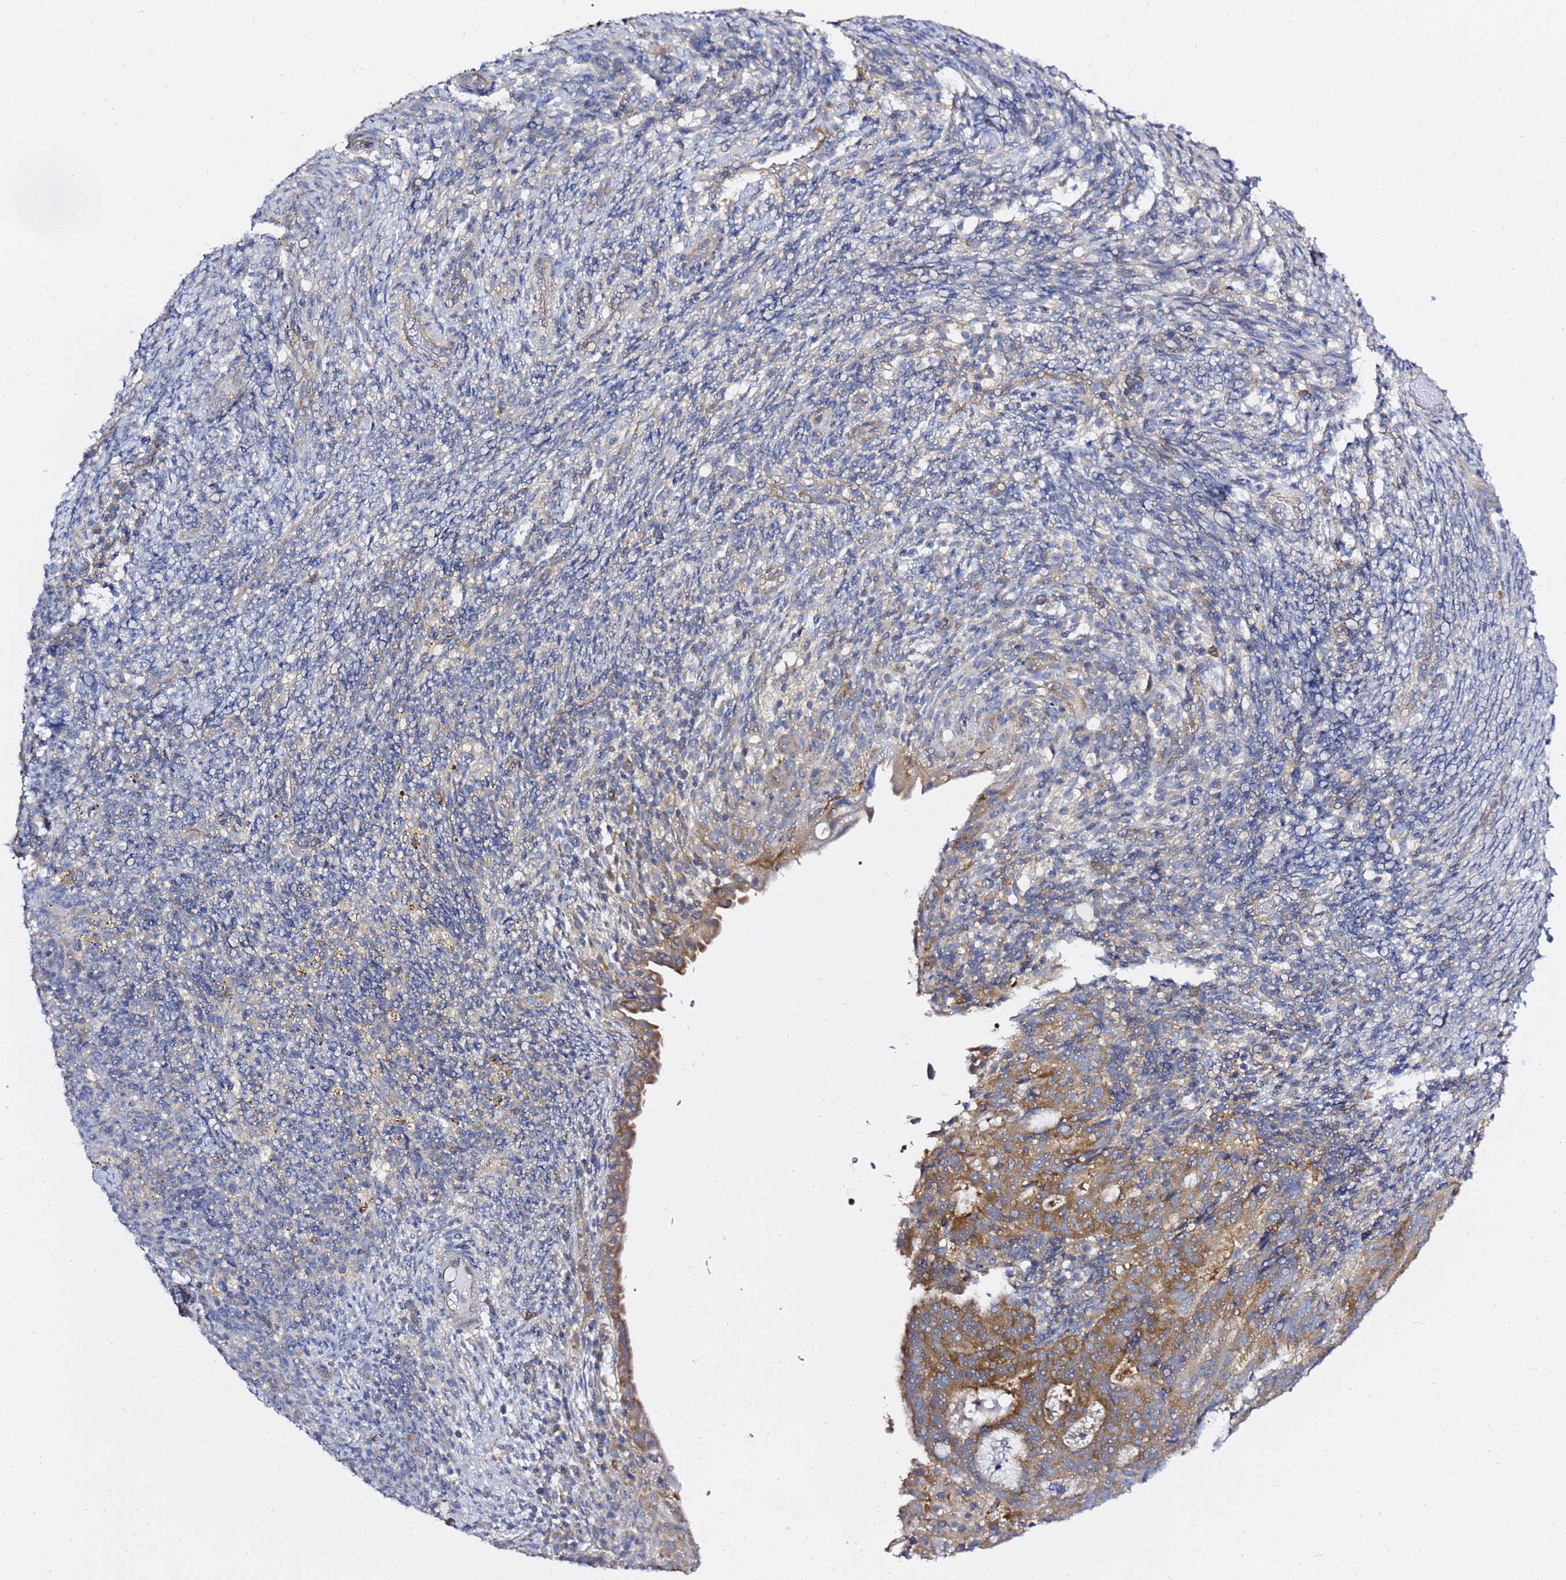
{"staining": {"intensity": "moderate", "quantity": ">75%", "location": "cytoplasmic/membranous"}, "tissue": "endometrial cancer", "cell_type": "Tumor cells", "image_type": "cancer", "snomed": [{"axis": "morphology", "description": "Adenocarcinoma, NOS"}, {"axis": "topography", "description": "Endometrium"}], "caption": "Protein expression analysis of human endometrial cancer (adenocarcinoma) reveals moderate cytoplasmic/membranous expression in about >75% of tumor cells. (IHC, brightfield microscopy, high magnification).", "gene": "LENG1", "patient": {"sex": "female", "age": 70}}